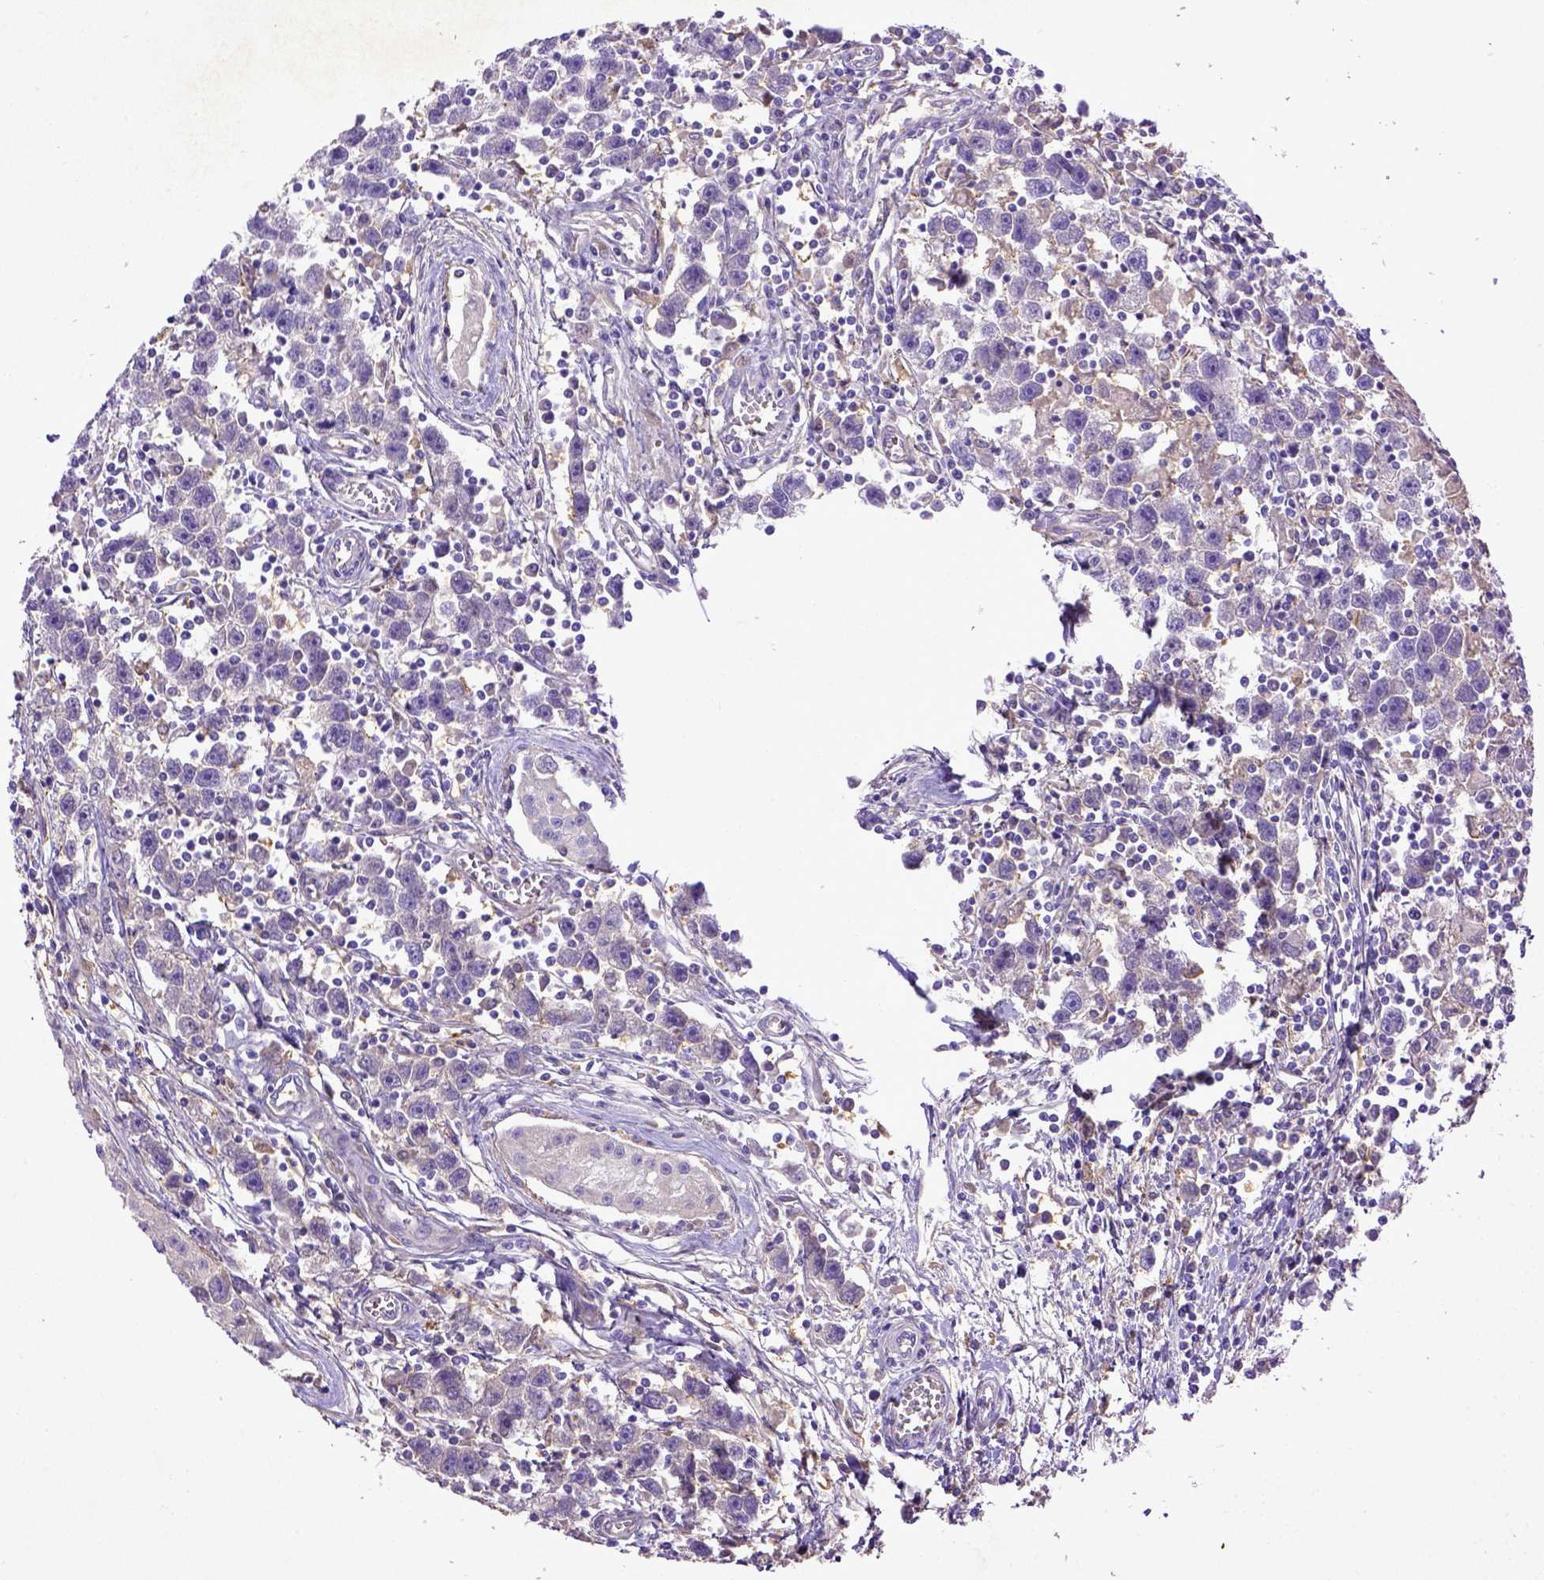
{"staining": {"intensity": "negative", "quantity": "none", "location": "none"}, "tissue": "testis cancer", "cell_type": "Tumor cells", "image_type": "cancer", "snomed": [{"axis": "morphology", "description": "Seminoma, NOS"}, {"axis": "topography", "description": "Testis"}], "caption": "IHC of testis seminoma displays no staining in tumor cells. (DAB IHC, high magnification).", "gene": "DEPDC1B", "patient": {"sex": "male", "age": 30}}